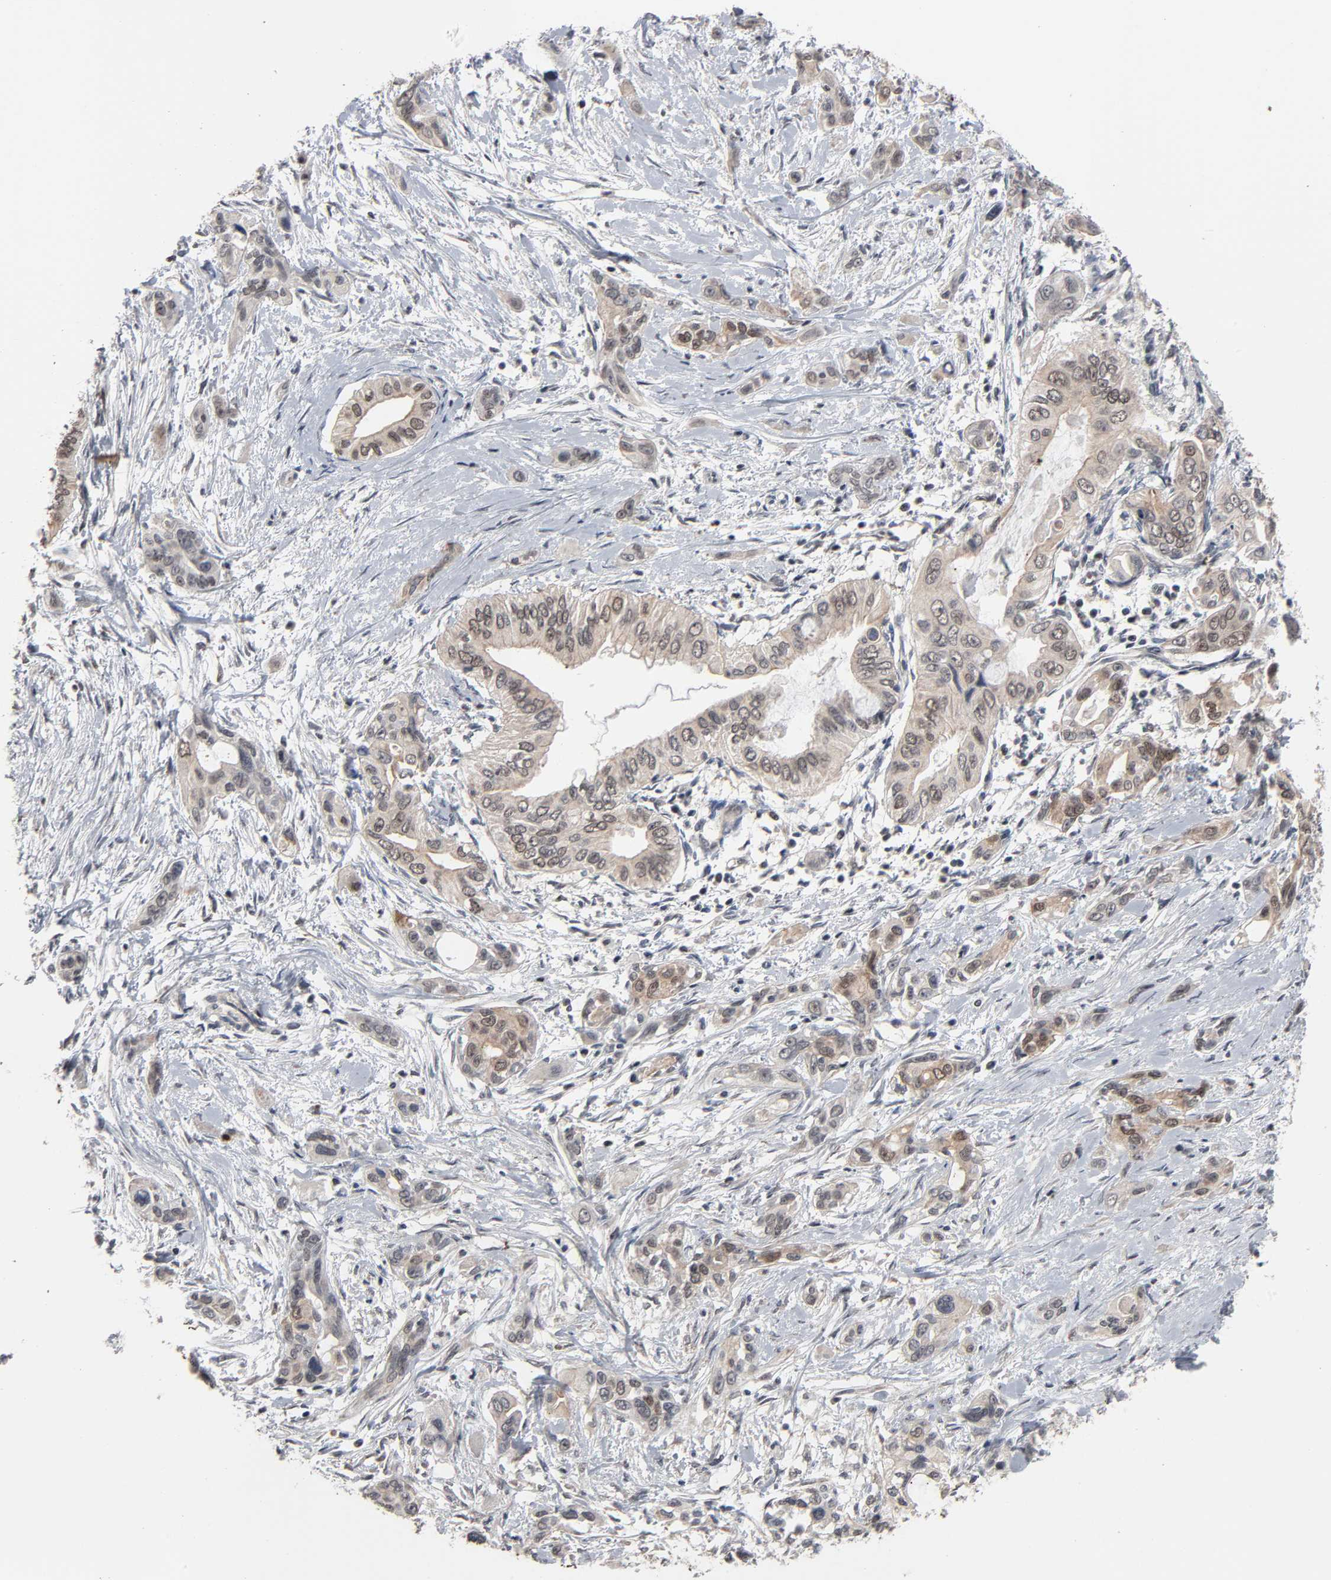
{"staining": {"intensity": "weak", "quantity": "25%-75%", "location": "cytoplasmic/membranous"}, "tissue": "pancreatic cancer", "cell_type": "Tumor cells", "image_type": "cancer", "snomed": [{"axis": "morphology", "description": "Adenocarcinoma, NOS"}, {"axis": "topography", "description": "Pancreas"}], "caption": "A low amount of weak cytoplasmic/membranous staining is identified in about 25%-75% of tumor cells in pancreatic cancer (adenocarcinoma) tissue. (DAB IHC with brightfield microscopy, high magnification).", "gene": "ZNF419", "patient": {"sex": "female", "age": 60}}